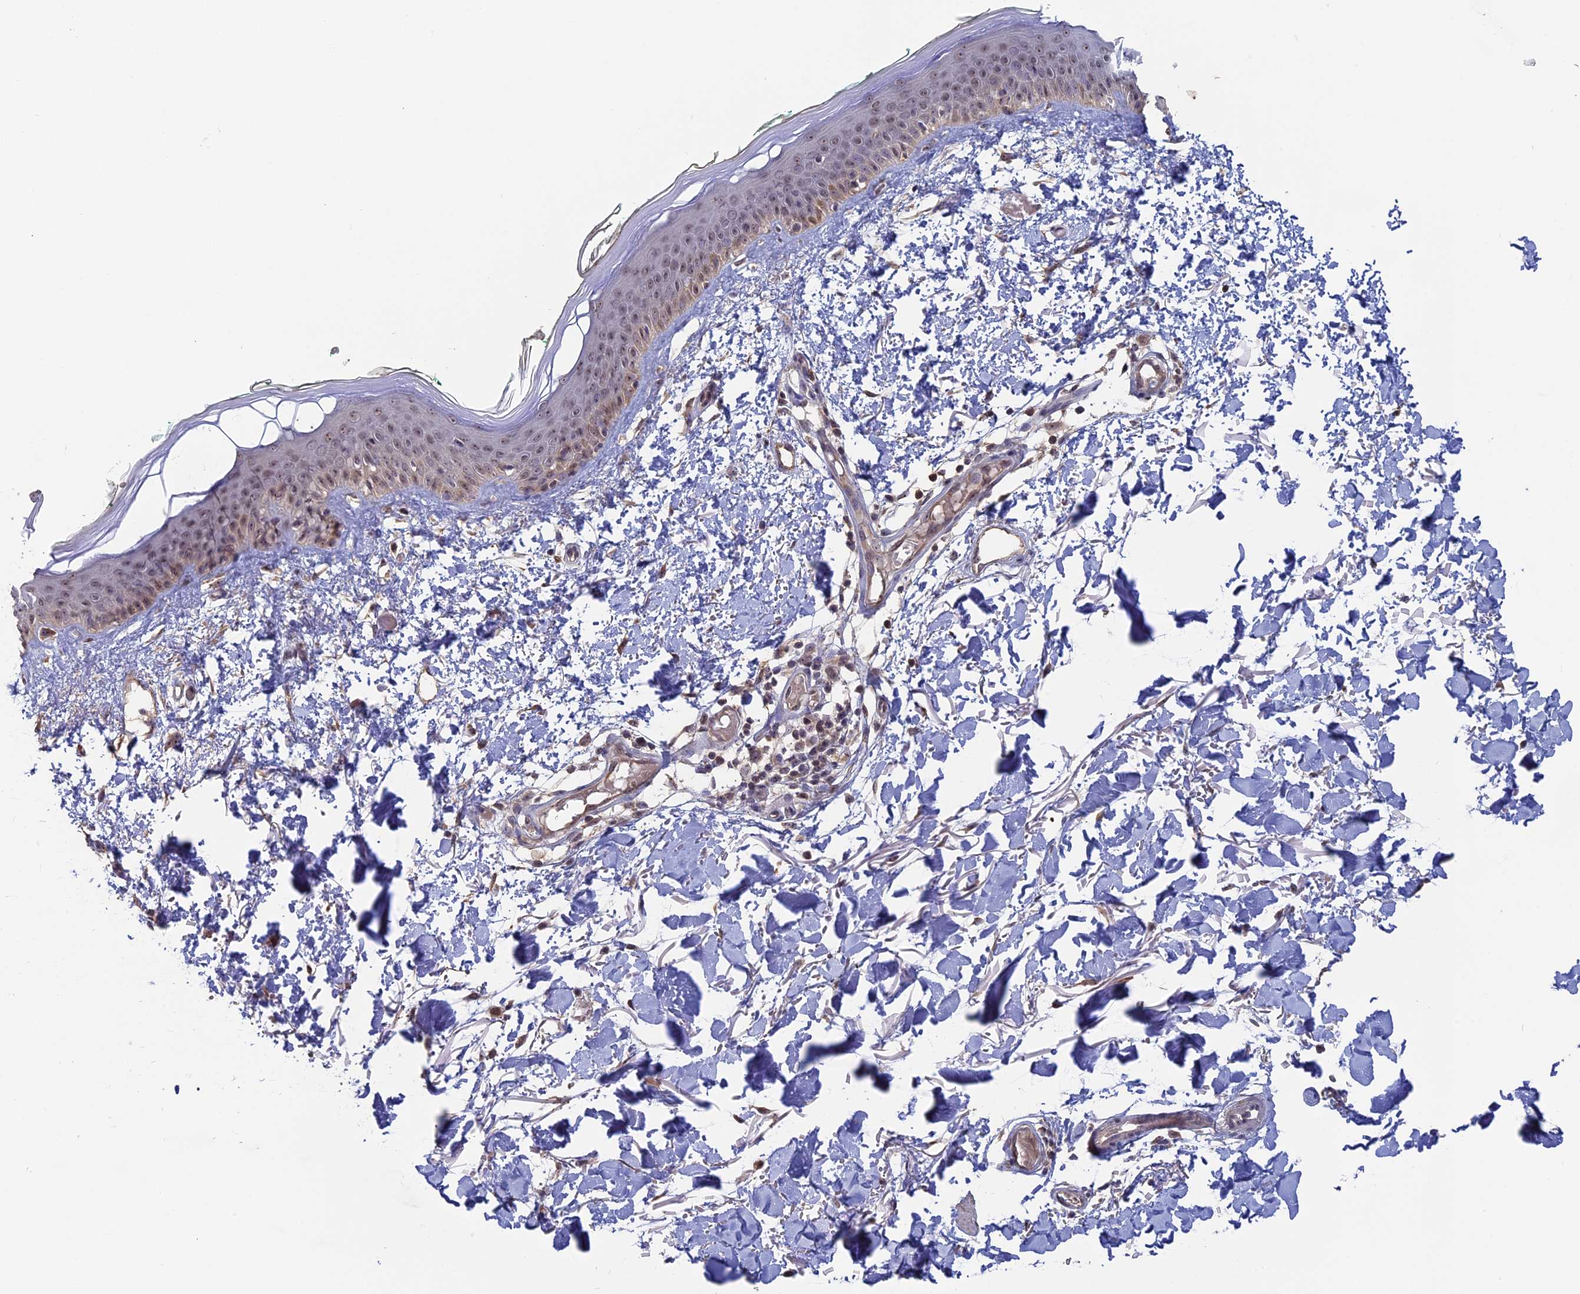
{"staining": {"intensity": "moderate", "quantity": ">75%", "location": "cytoplasmic/membranous,nuclear"}, "tissue": "skin", "cell_type": "Fibroblasts", "image_type": "normal", "snomed": [{"axis": "morphology", "description": "Normal tissue, NOS"}, {"axis": "topography", "description": "Skin"}], "caption": "Human skin stained with a brown dye displays moderate cytoplasmic/membranous,nuclear positive positivity in approximately >75% of fibroblasts.", "gene": "FAM98C", "patient": {"sex": "male", "age": 62}}